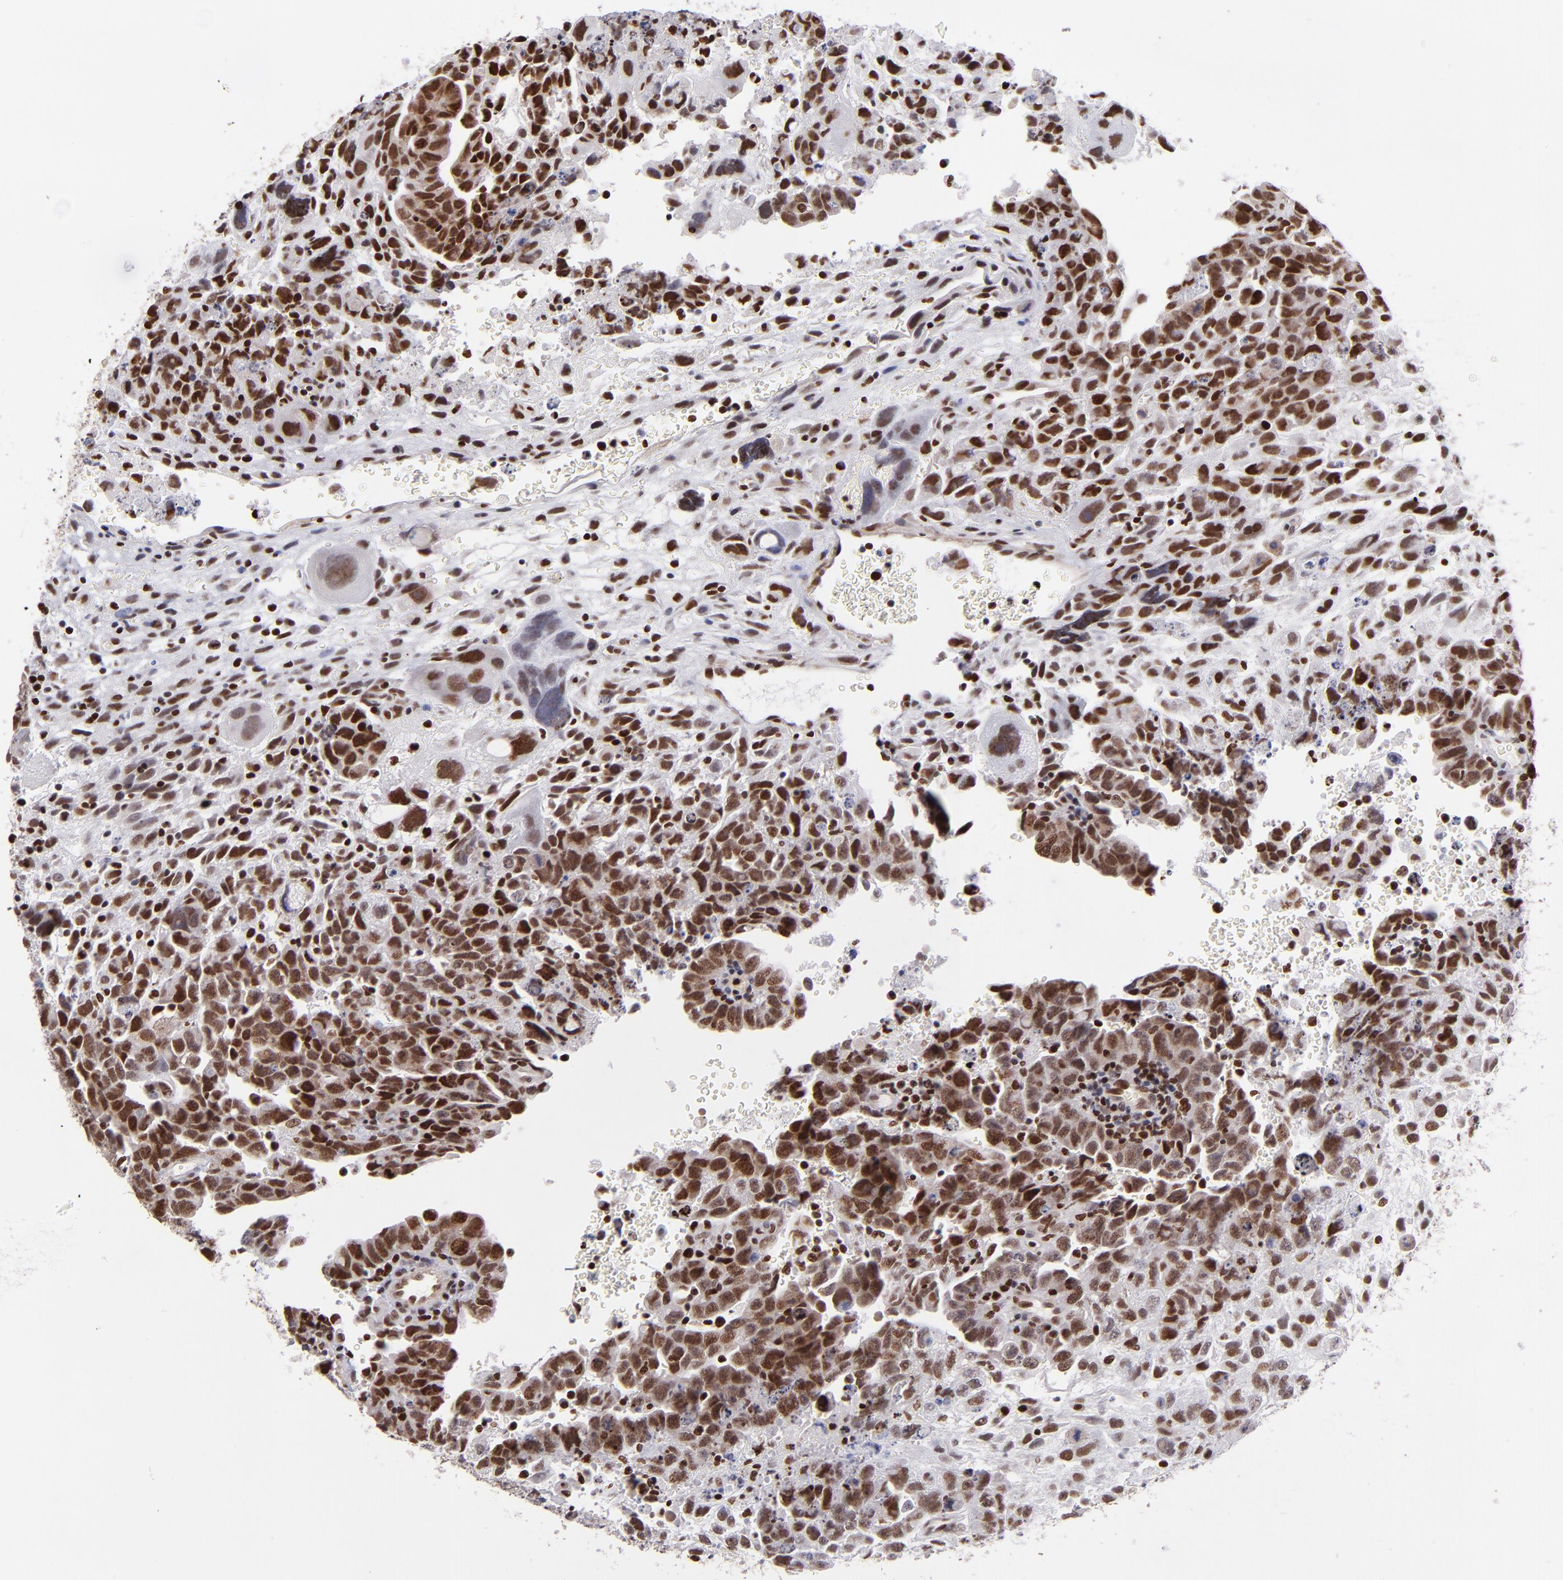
{"staining": {"intensity": "strong", "quantity": ">75%", "location": "nuclear"}, "tissue": "testis cancer", "cell_type": "Tumor cells", "image_type": "cancer", "snomed": [{"axis": "morphology", "description": "Carcinoma, Embryonal, NOS"}, {"axis": "topography", "description": "Testis"}], "caption": "This micrograph shows immunohistochemistry (IHC) staining of testis cancer (embryonal carcinoma), with high strong nuclear positivity in approximately >75% of tumor cells.", "gene": "POLA1", "patient": {"sex": "male", "age": 28}}